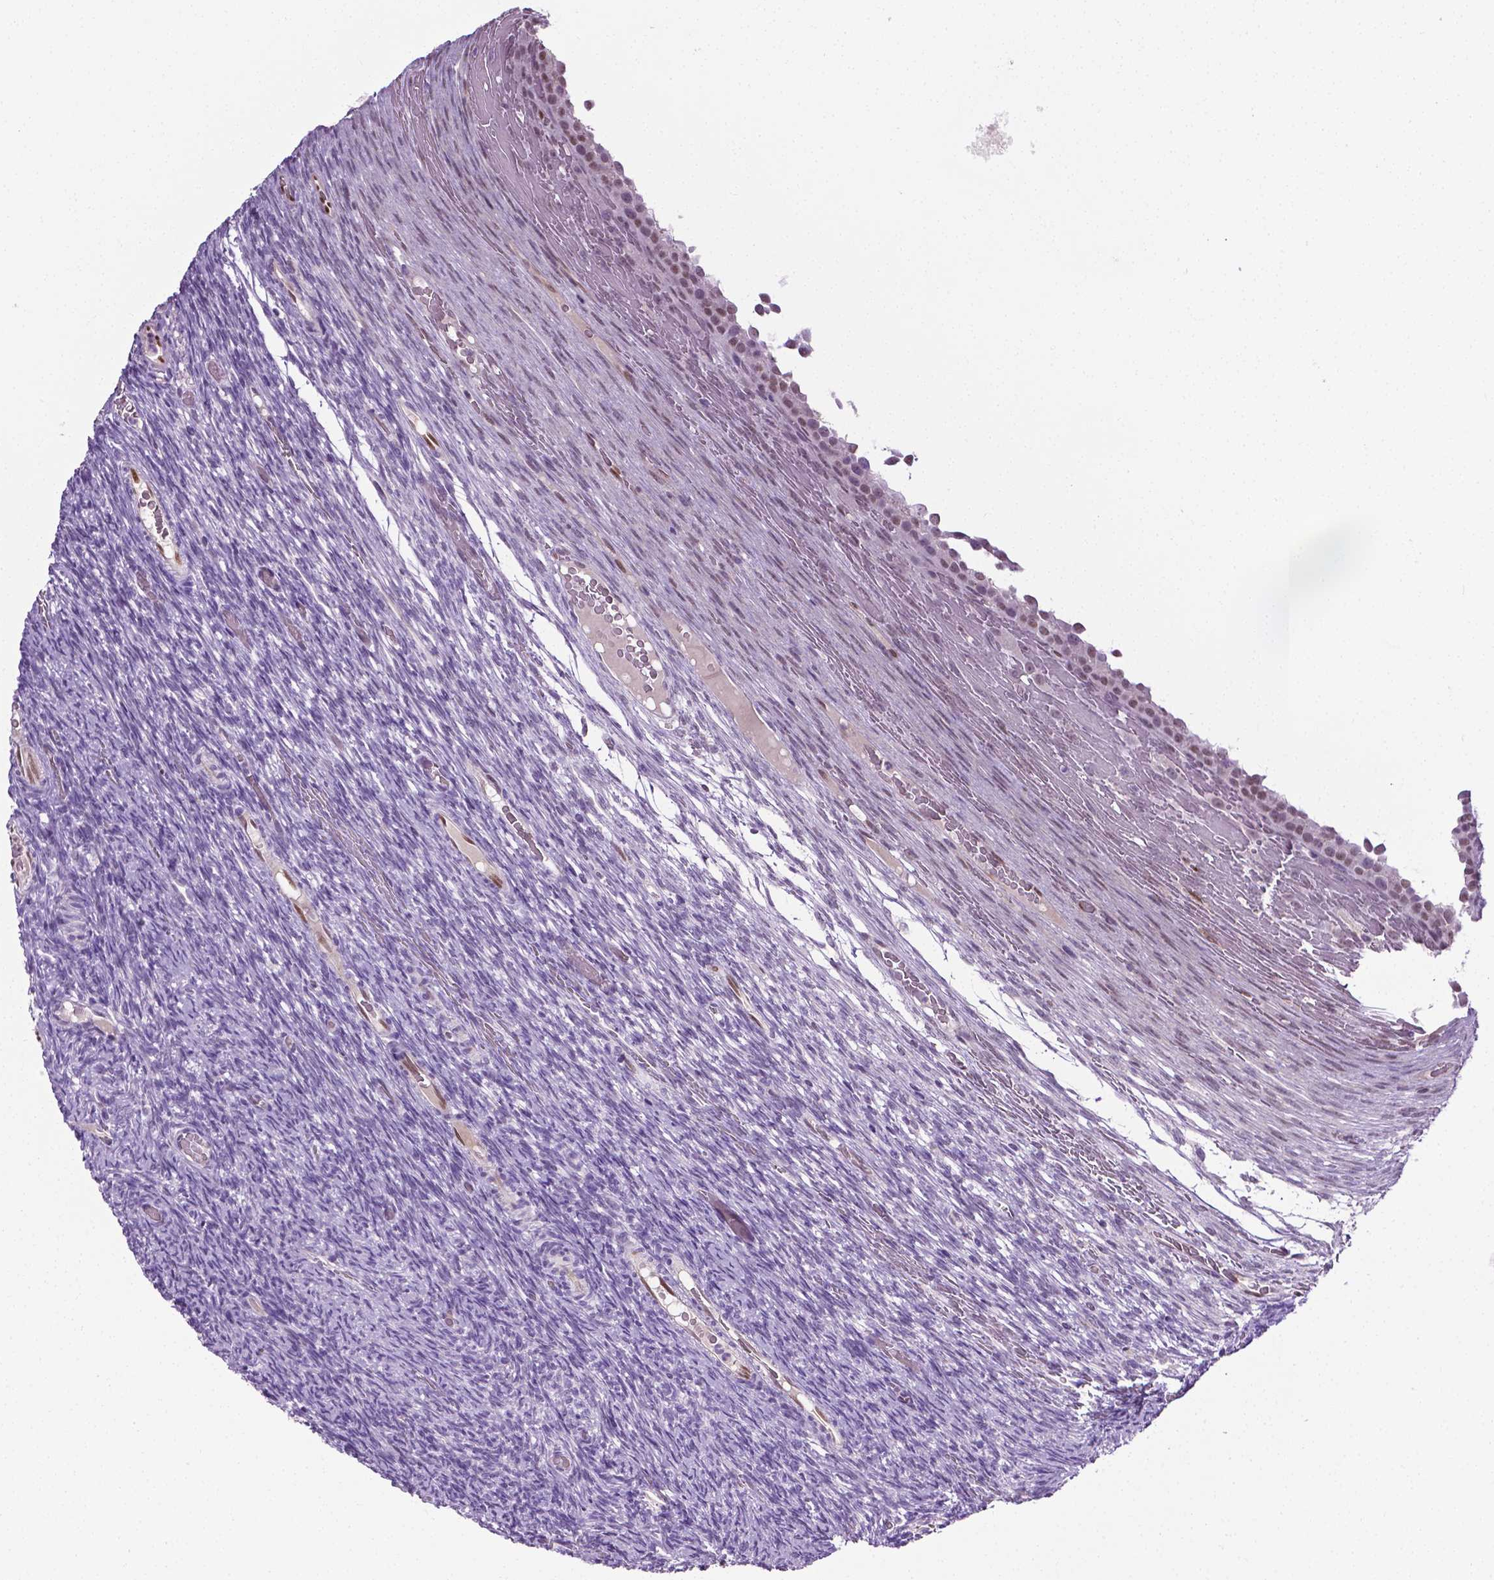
{"staining": {"intensity": "negative", "quantity": "none", "location": "none"}, "tissue": "ovary", "cell_type": "Ovarian stroma cells", "image_type": "normal", "snomed": [{"axis": "morphology", "description": "Normal tissue, NOS"}, {"axis": "topography", "description": "Ovary"}], "caption": "An image of ovary stained for a protein demonstrates no brown staining in ovarian stroma cells.", "gene": "PTGER3", "patient": {"sex": "female", "age": 34}}